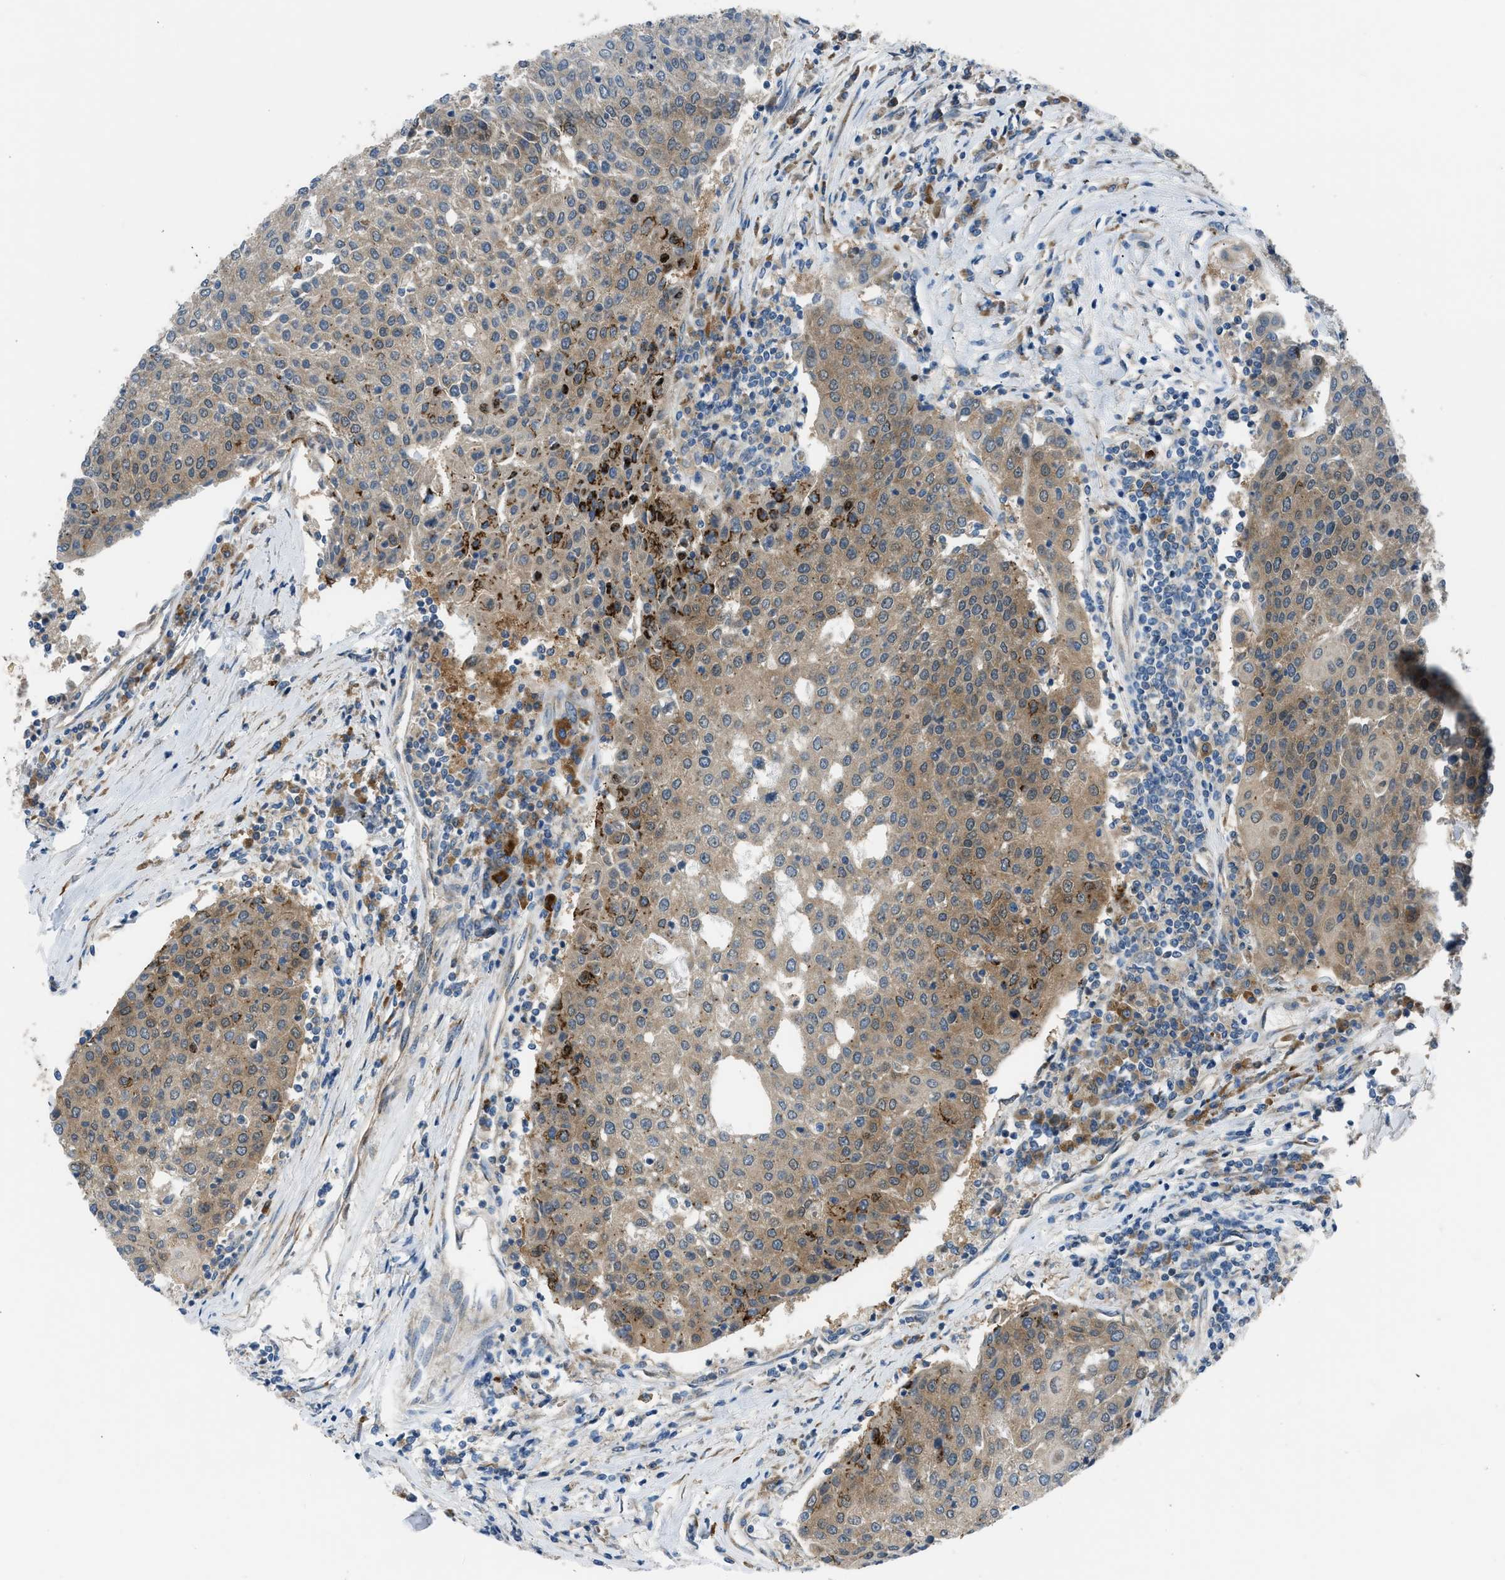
{"staining": {"intensity": "weak", "quantity": ">75%", "location": "cytoplasmic/membranous"}, "tissue": "urothelial cancer", "cell_type": "Tumor cells", "image_type": "cancer", "snomed": [{"axis": "morphology", "description": "Urothelial carcinoma, High grade"}, {"axis": "topography", "description": "Urinary bladder"}], "caption": "Urothelial cancer stained with DAB (3,3'-diaminobenzidine) immunohistochemistry (IHC) demonstrates low levels of weak cytoplasmic/membranous positivity in about >75% of tumor cells. (IHC, brightfield microscopy, high magnification).", "gene": "EDARADD", "patient": {"sex": "female", "age": 85}}